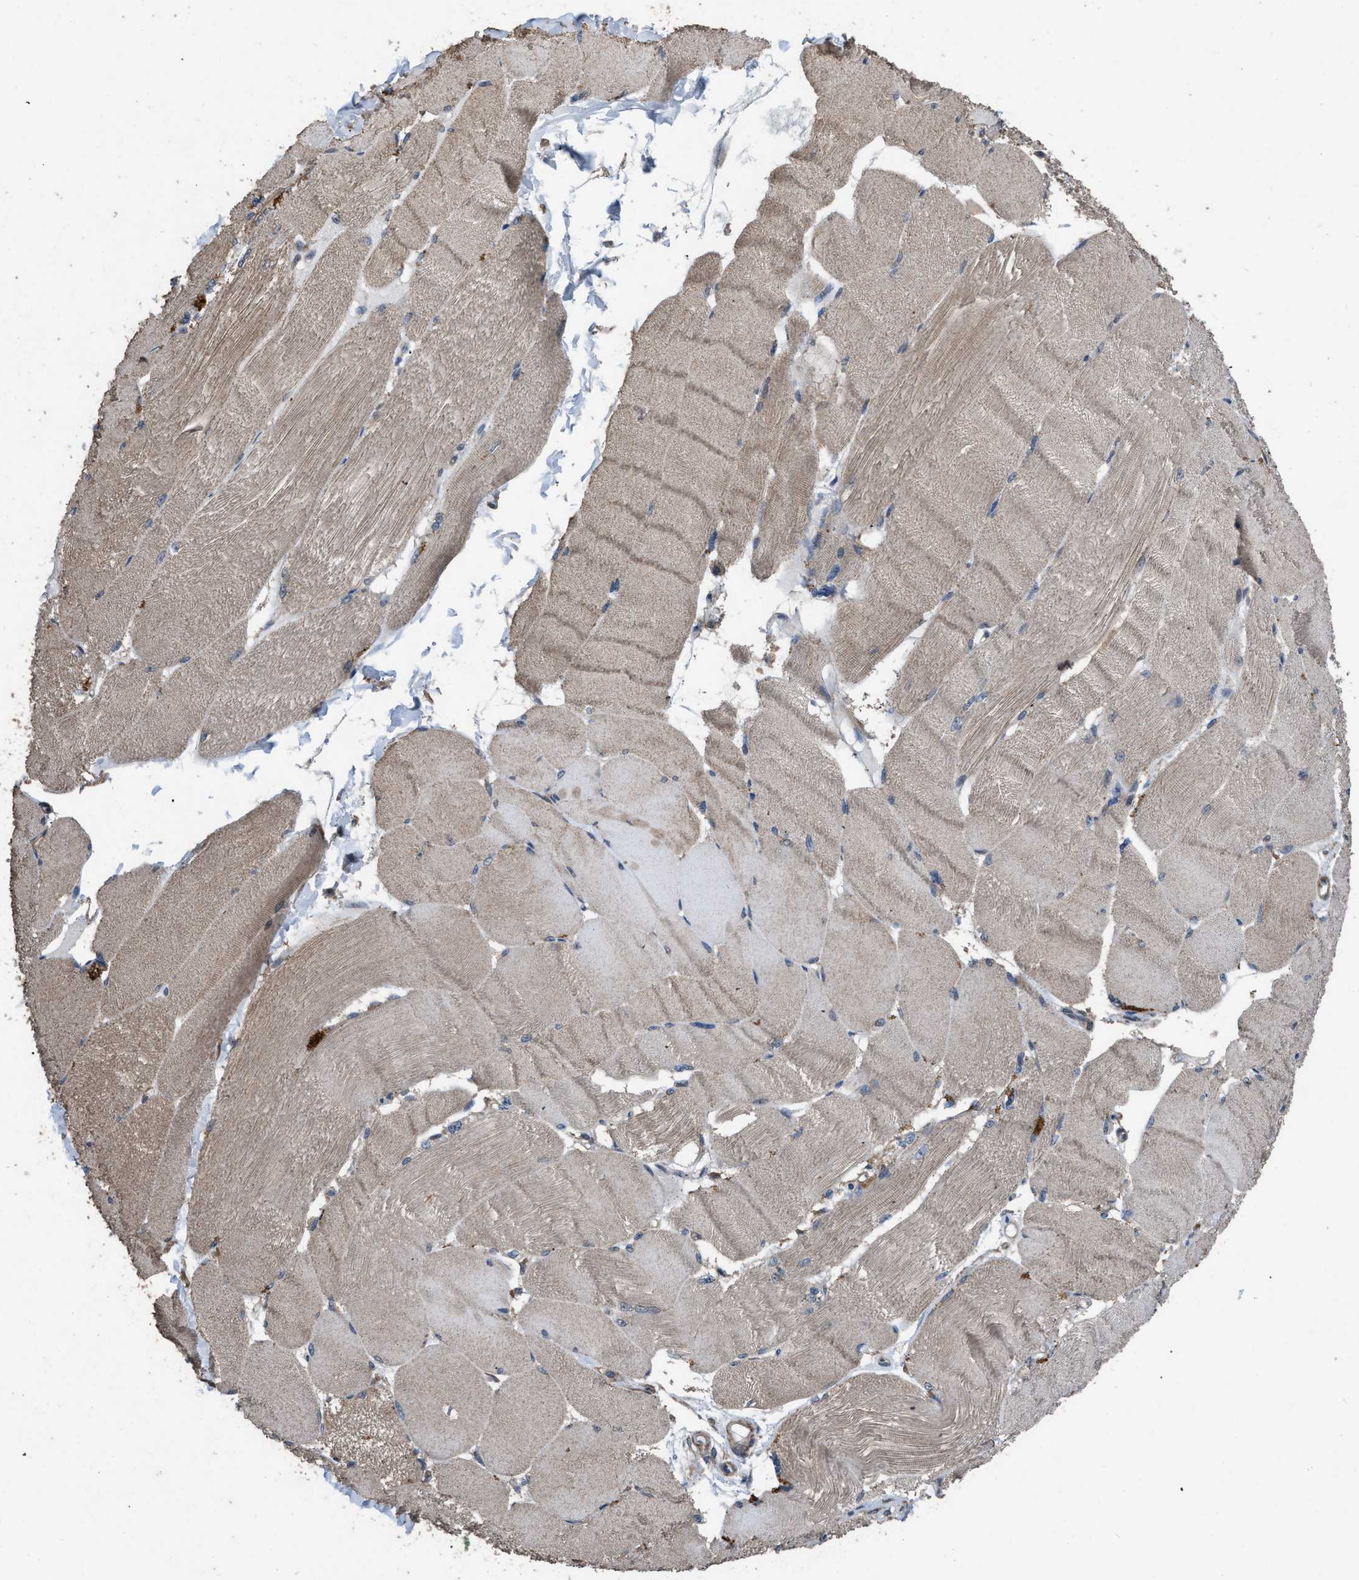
{"staining": {"intensity": "weak", "quantity": "25%-75%", "location": "cytoplasmic/membranous"}, "tissue": "skeletal muscle", "cell_type": "Myocytes", "image_type": "normal", "snomed": [{"axis": "morphology", "description": "Normal tissue, NOS"}, {"axis": "topography", "description": "Skin"}, {"axis": "topography", "description": "Skeletal muscle"}], "caption": "DAB immunohistochemical staining of unremarkable human skeletal muscle reveals weak cytoplasmic/membranous protein positivity in about 25%-75% of myocytes.", "gene": "ARL6", "patient": {"sex": "male", "age": 83}}